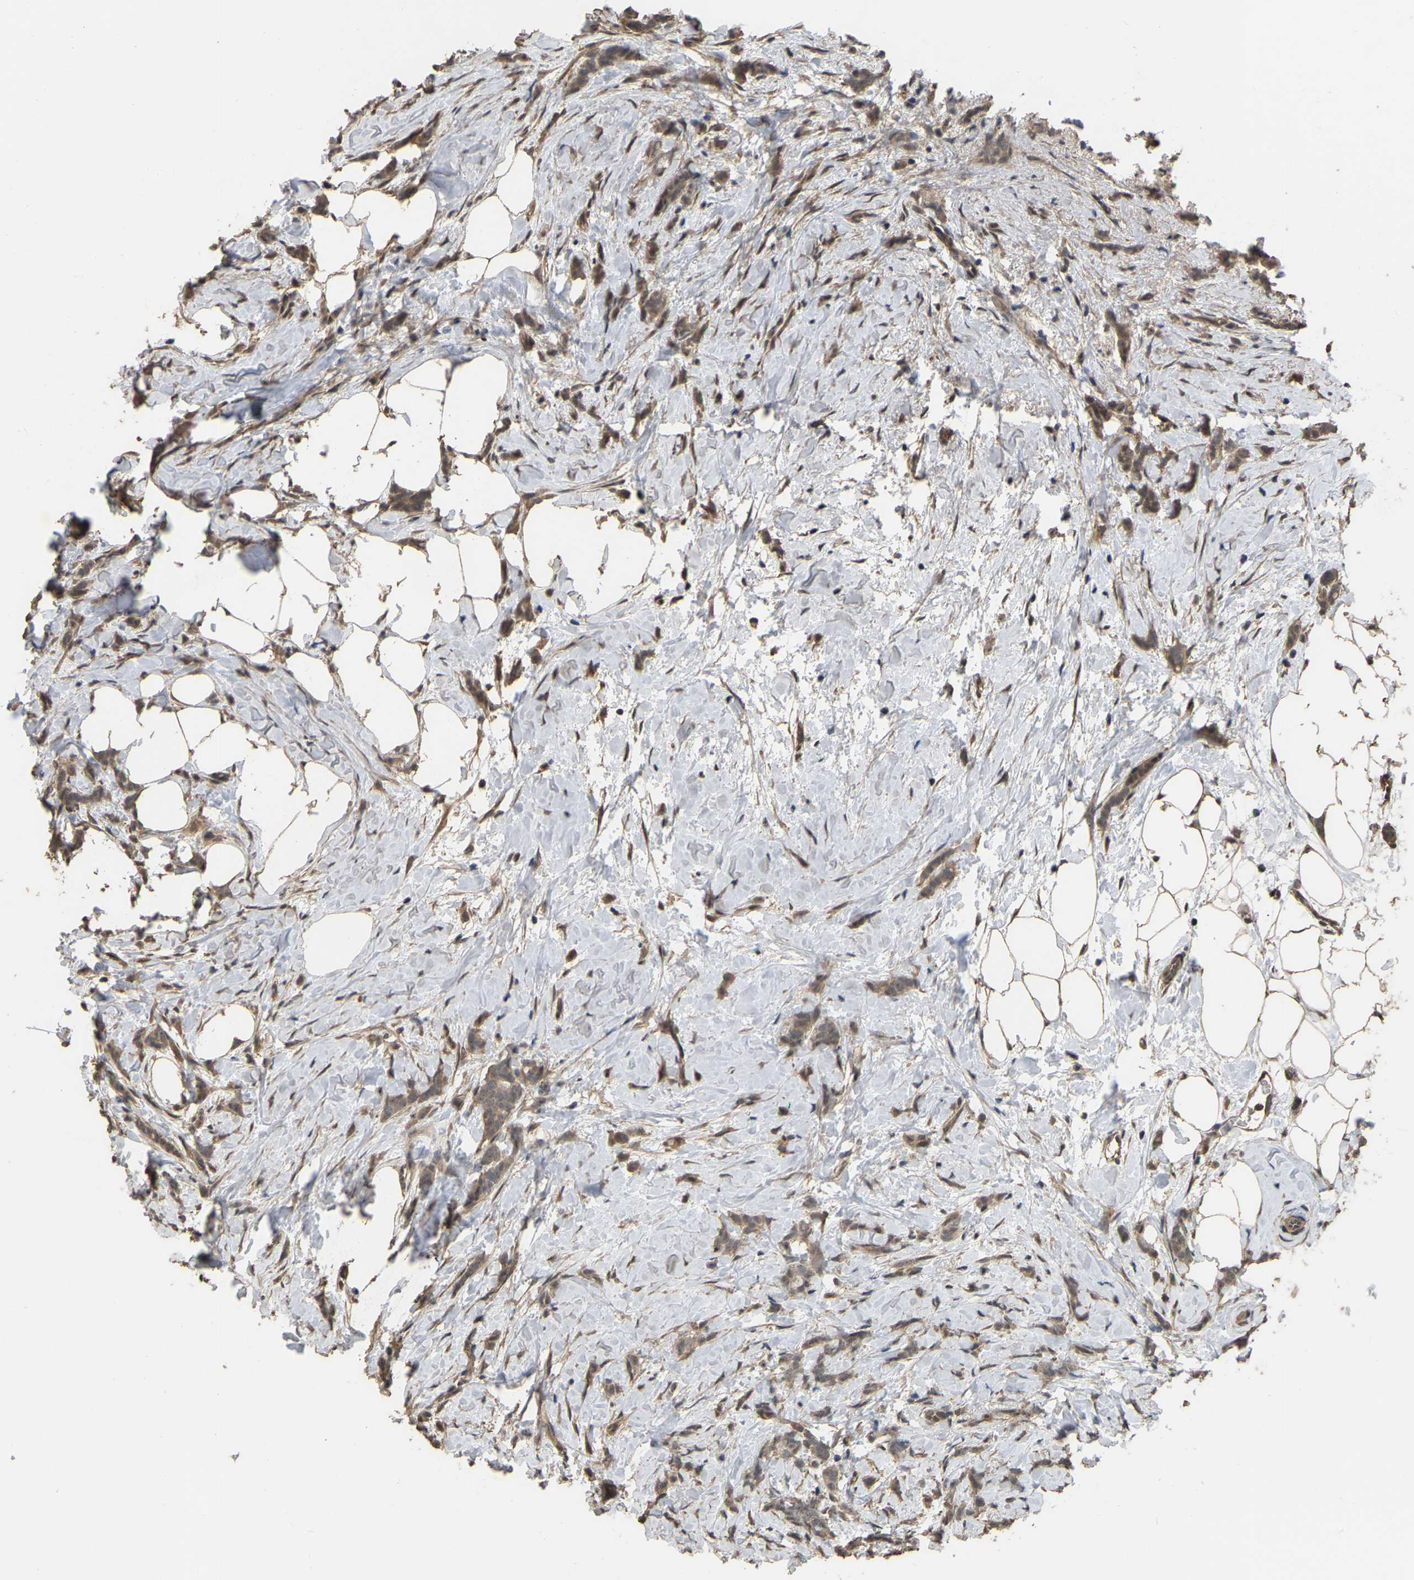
{"staining": {"intensity": "moderate", "quantity": ">75%", "location": "cytoplasmic/membranous"}, "tissue": "breast cancer", "cell_type": "Tumor cells", "image_type": "cancer", "snomed": [{"axis": "morphology", "description": "Lobular carcinoma, in situ"}, {"axis": "morphology", "description": "Lobular carcinoma"}, {"axis": "topography", "description": "Breast"}], "caption": "Breast cancer stained for a protein (brown) displays moderate cytoplasmic/membranous positive staining in about >75% of tumor cells.", "gene": "ARHGAP23", "patient": {"sex": "female", "age": 41}}